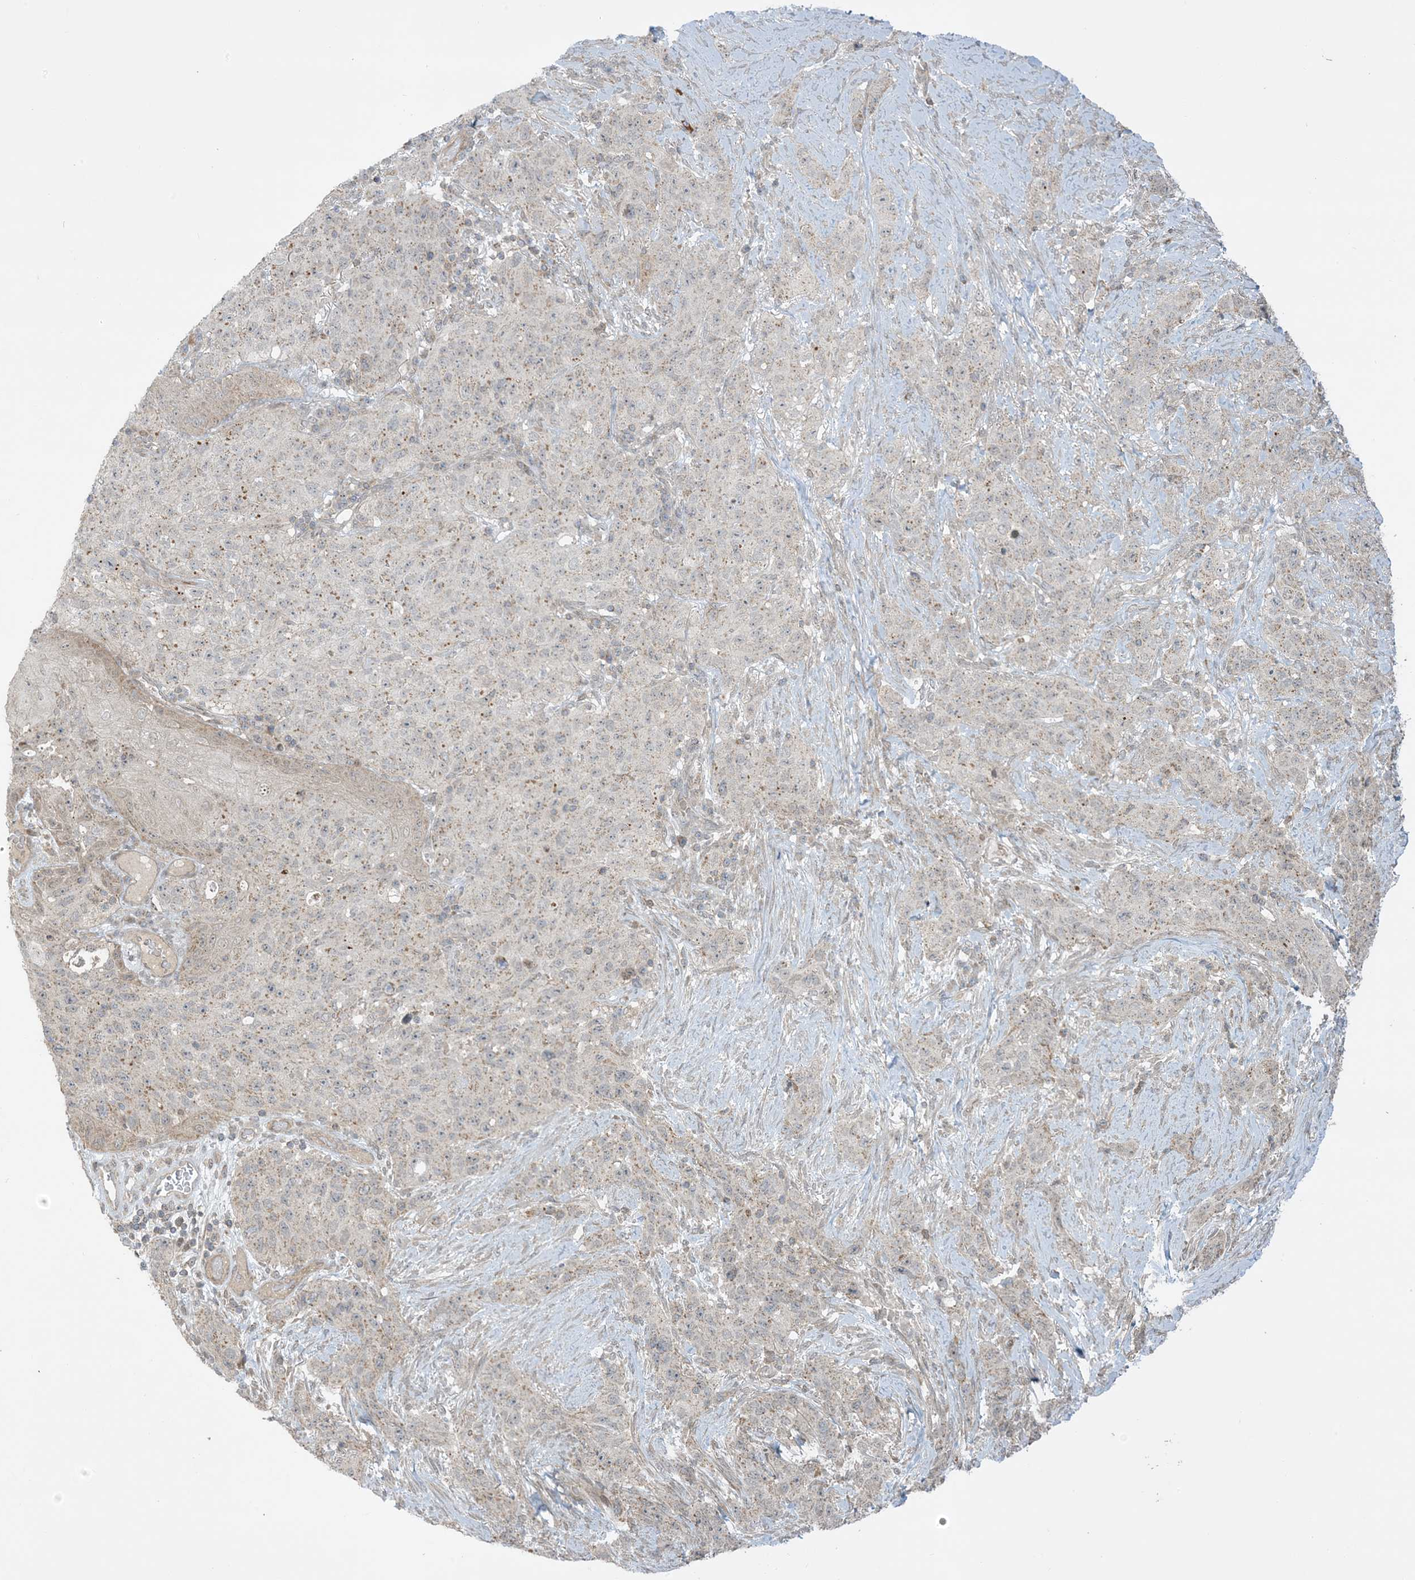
{"staining": {"intensity": "negative", "quantity": "none", "location": "none"}, "tissue": "stomach cancer", "cell_type": "Tumor cells", "image_type": "cancer", "snomed": [{"axis": "morphology", "description": "Adenocarcinoma, NOS"}, {"axis": "topography", "description": "Stomach"}], "caption": "Immunohistochemistry photomicrograph of neoplastic tissue: human stomach cancer stained with DAB (3,3'-diaminobenzidine) reveals no significant protein expression in tumor cells.", "gene": "PHLDB2", "patient": {"sex": "male", "age": 48}}